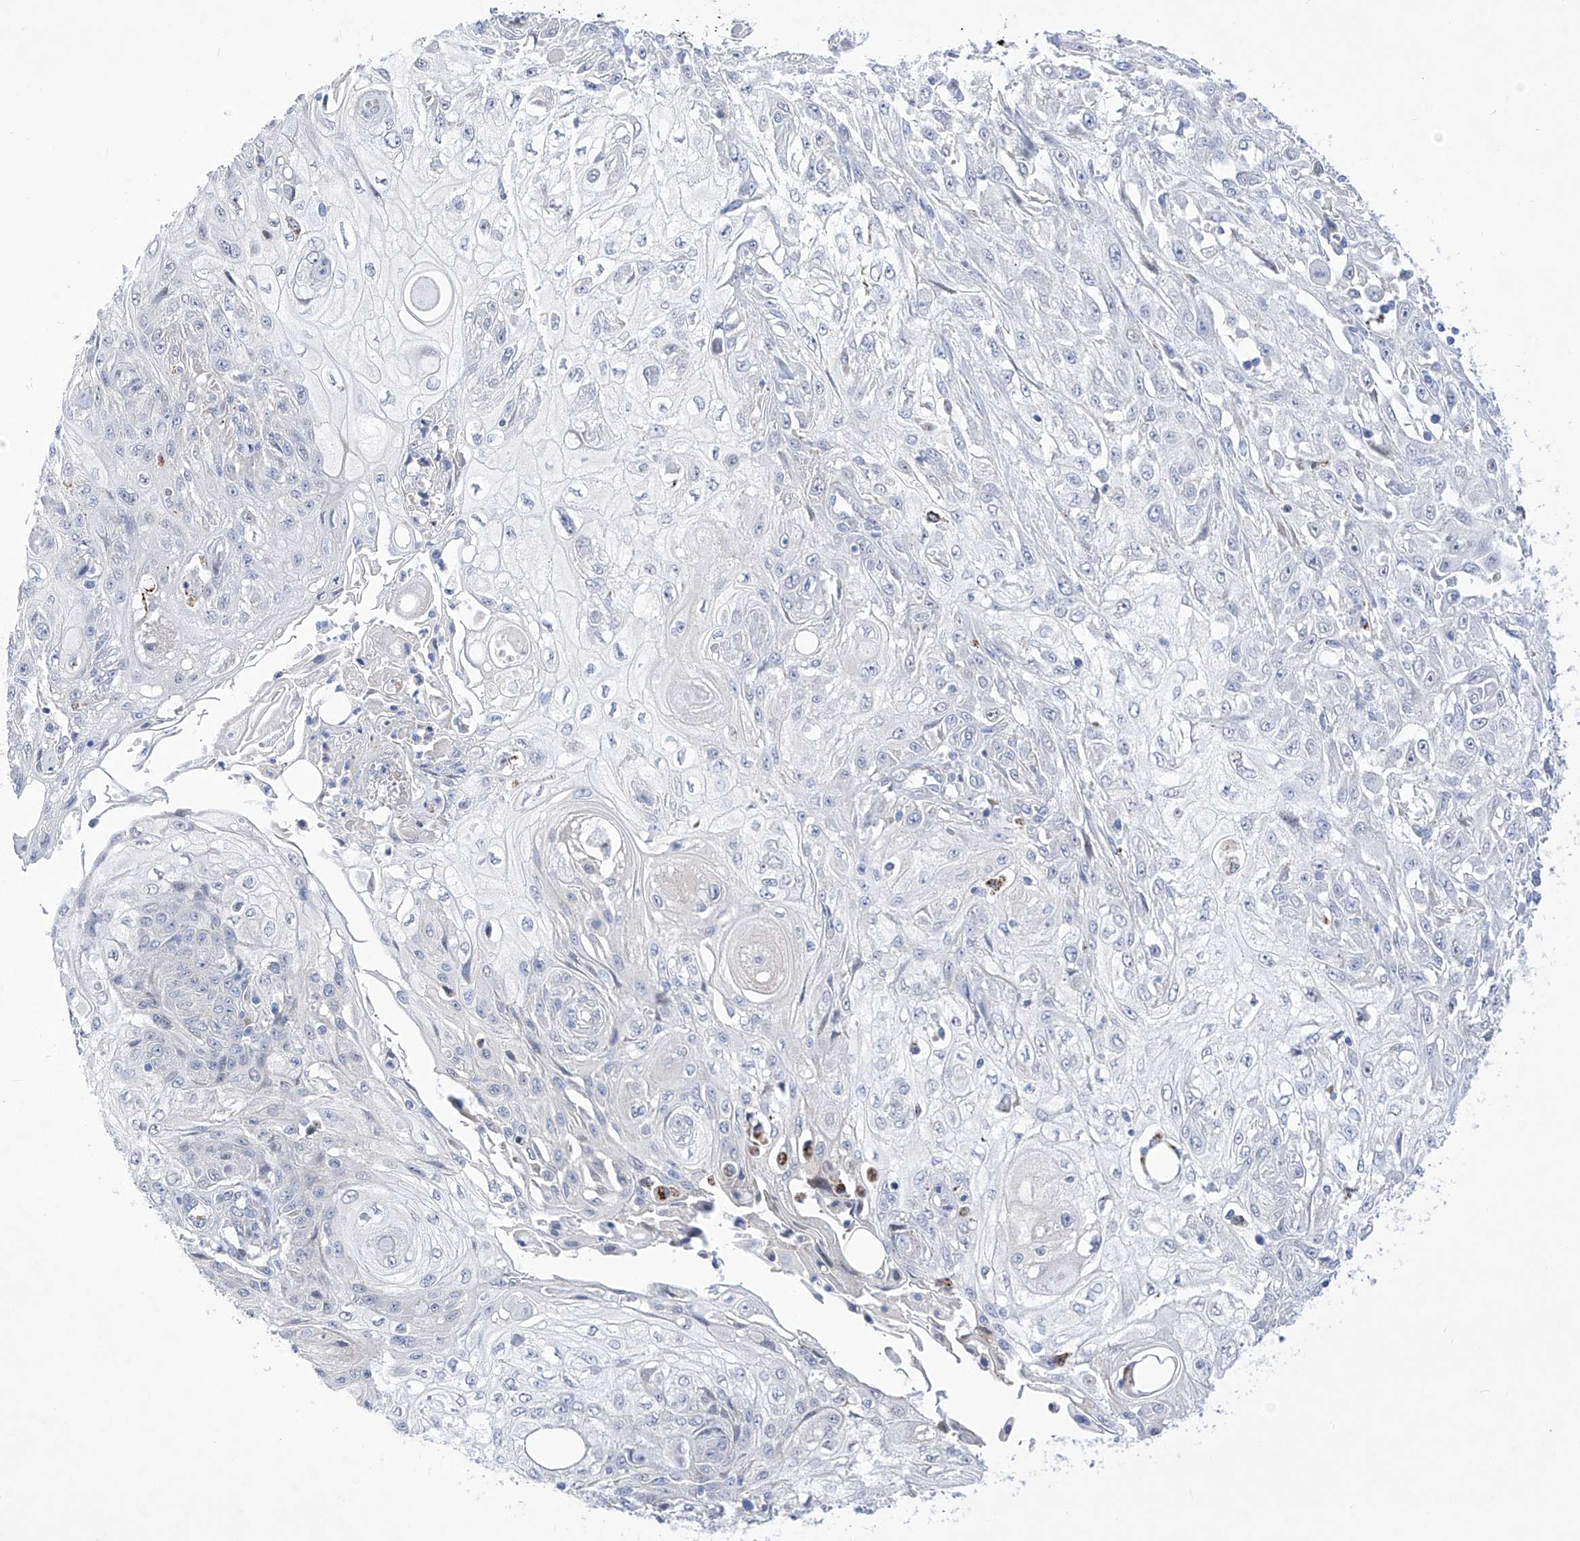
{"staining": {"intensity": "negative", "quantity": "none", "location": "none"}, "tissue": "skin cancer", "cell_type": "Tumor cells", "image_type": "cancer", "snomed": [{"axis": "morphology", "description": "Squamous cell carcinoma, NOS"}, {"axis": "morphology", "description": "Squamous cell carcinoma, metastatic, NOS"}, {"axis": "topography", "description": "Skin"}, {"axis": "topography", "description": "Lymph node"}], "caption": "Tumor cells are negative for protein expression in human skin cancer.", "gene": "C1orf87", "patient": {"sex": "male", "age": 75}}